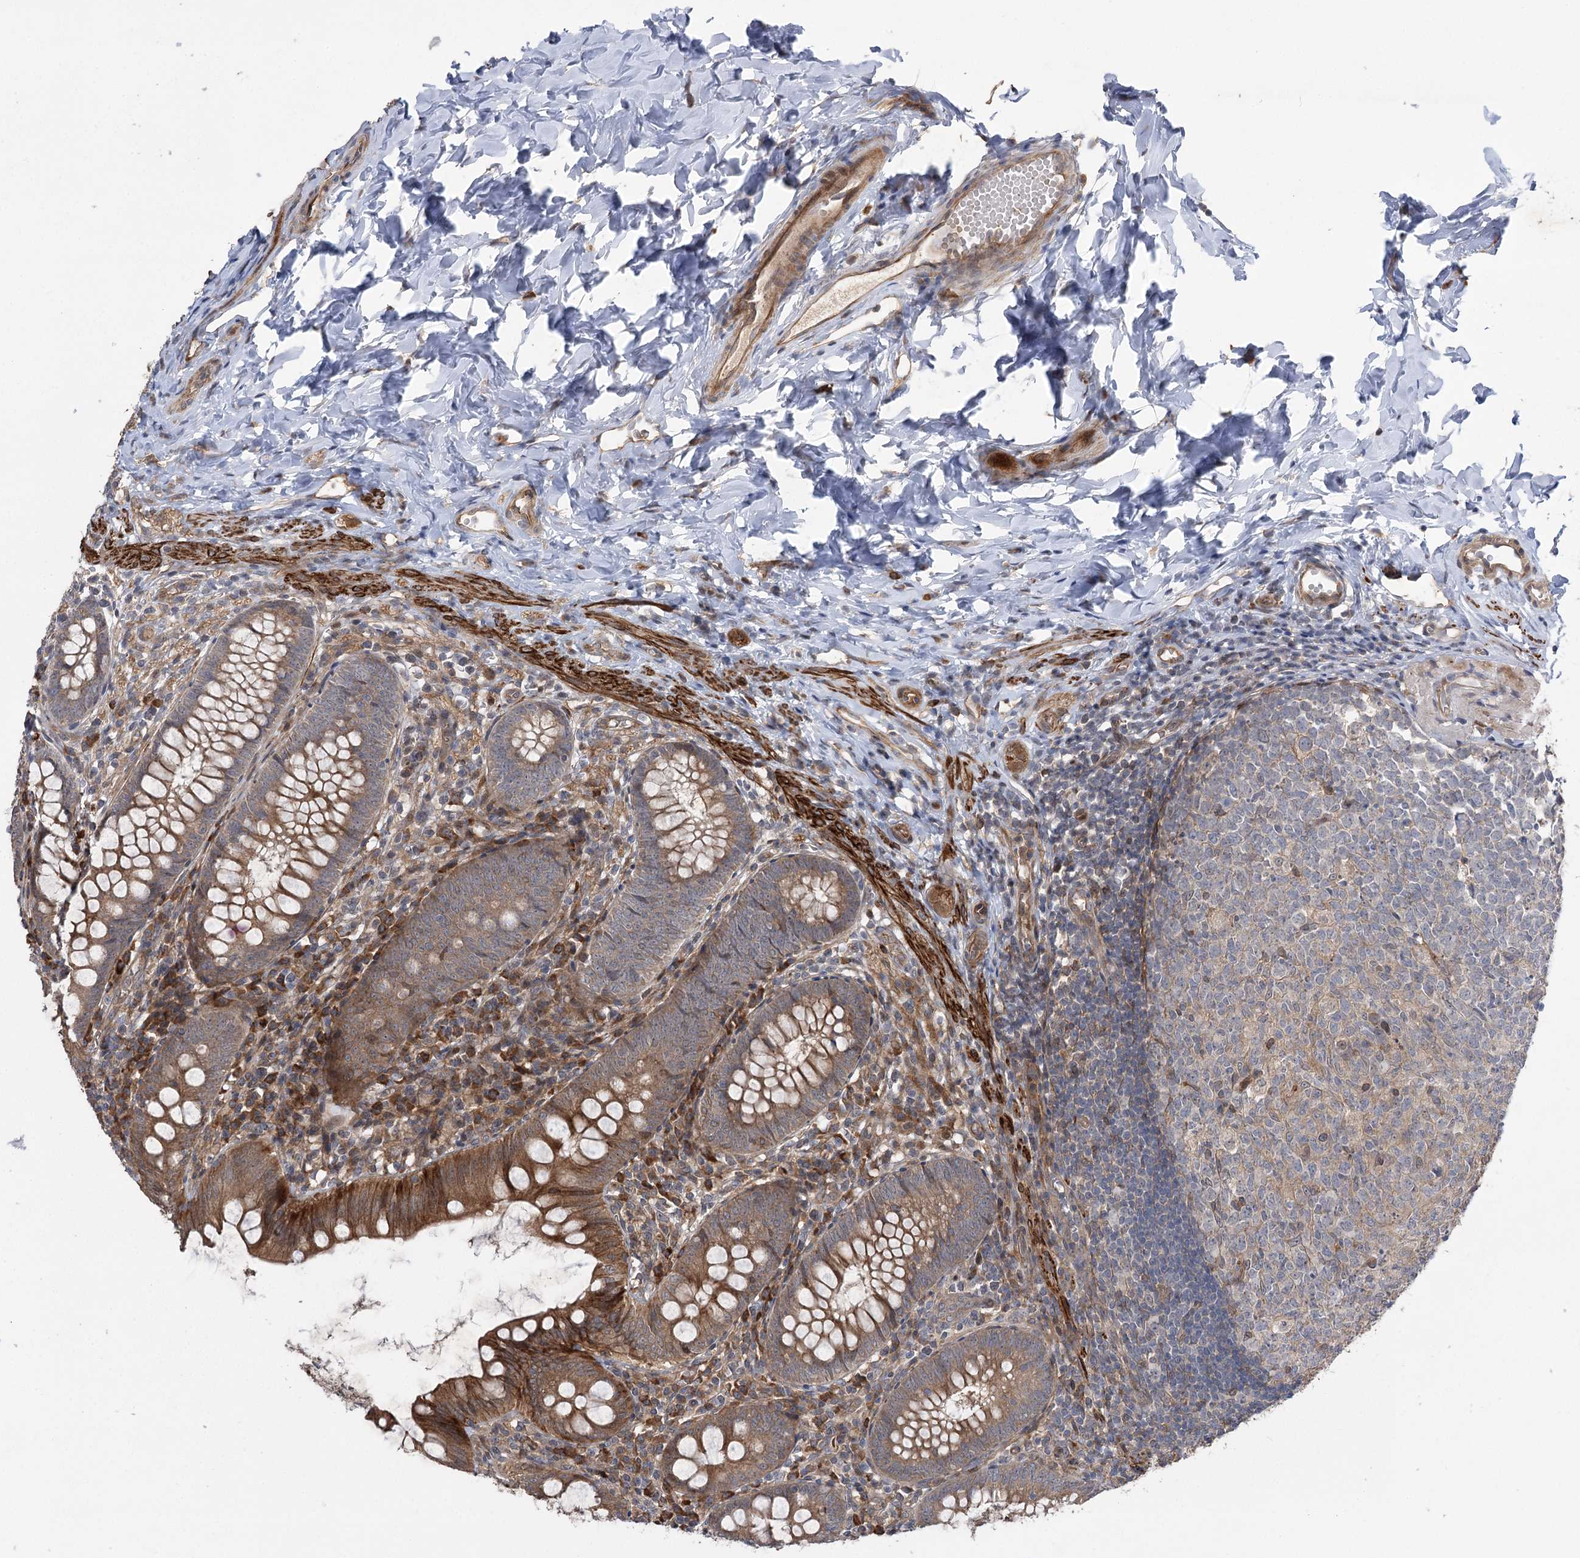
{"staining": {"intensity": "strong", "quantity": ">75%", "location": "cytoplasmic/membranous"}, "tissue": "appendix", "cell_type": "Glandular cells", "image_type": "normal", "snomed": [{"axis": "morphology", "description": "Normal tissue, NOS"}, {"axis": "topography", "description": "Appendix"}], "caption": "Glandular cells display strong cytoplasmic/membranous staining in about >75% of cells in benign appendix. (IHC, brightfield microscopy, high magnification).", "gene": "KCNN2", "patient": {"sex": "male", "age": 14}}